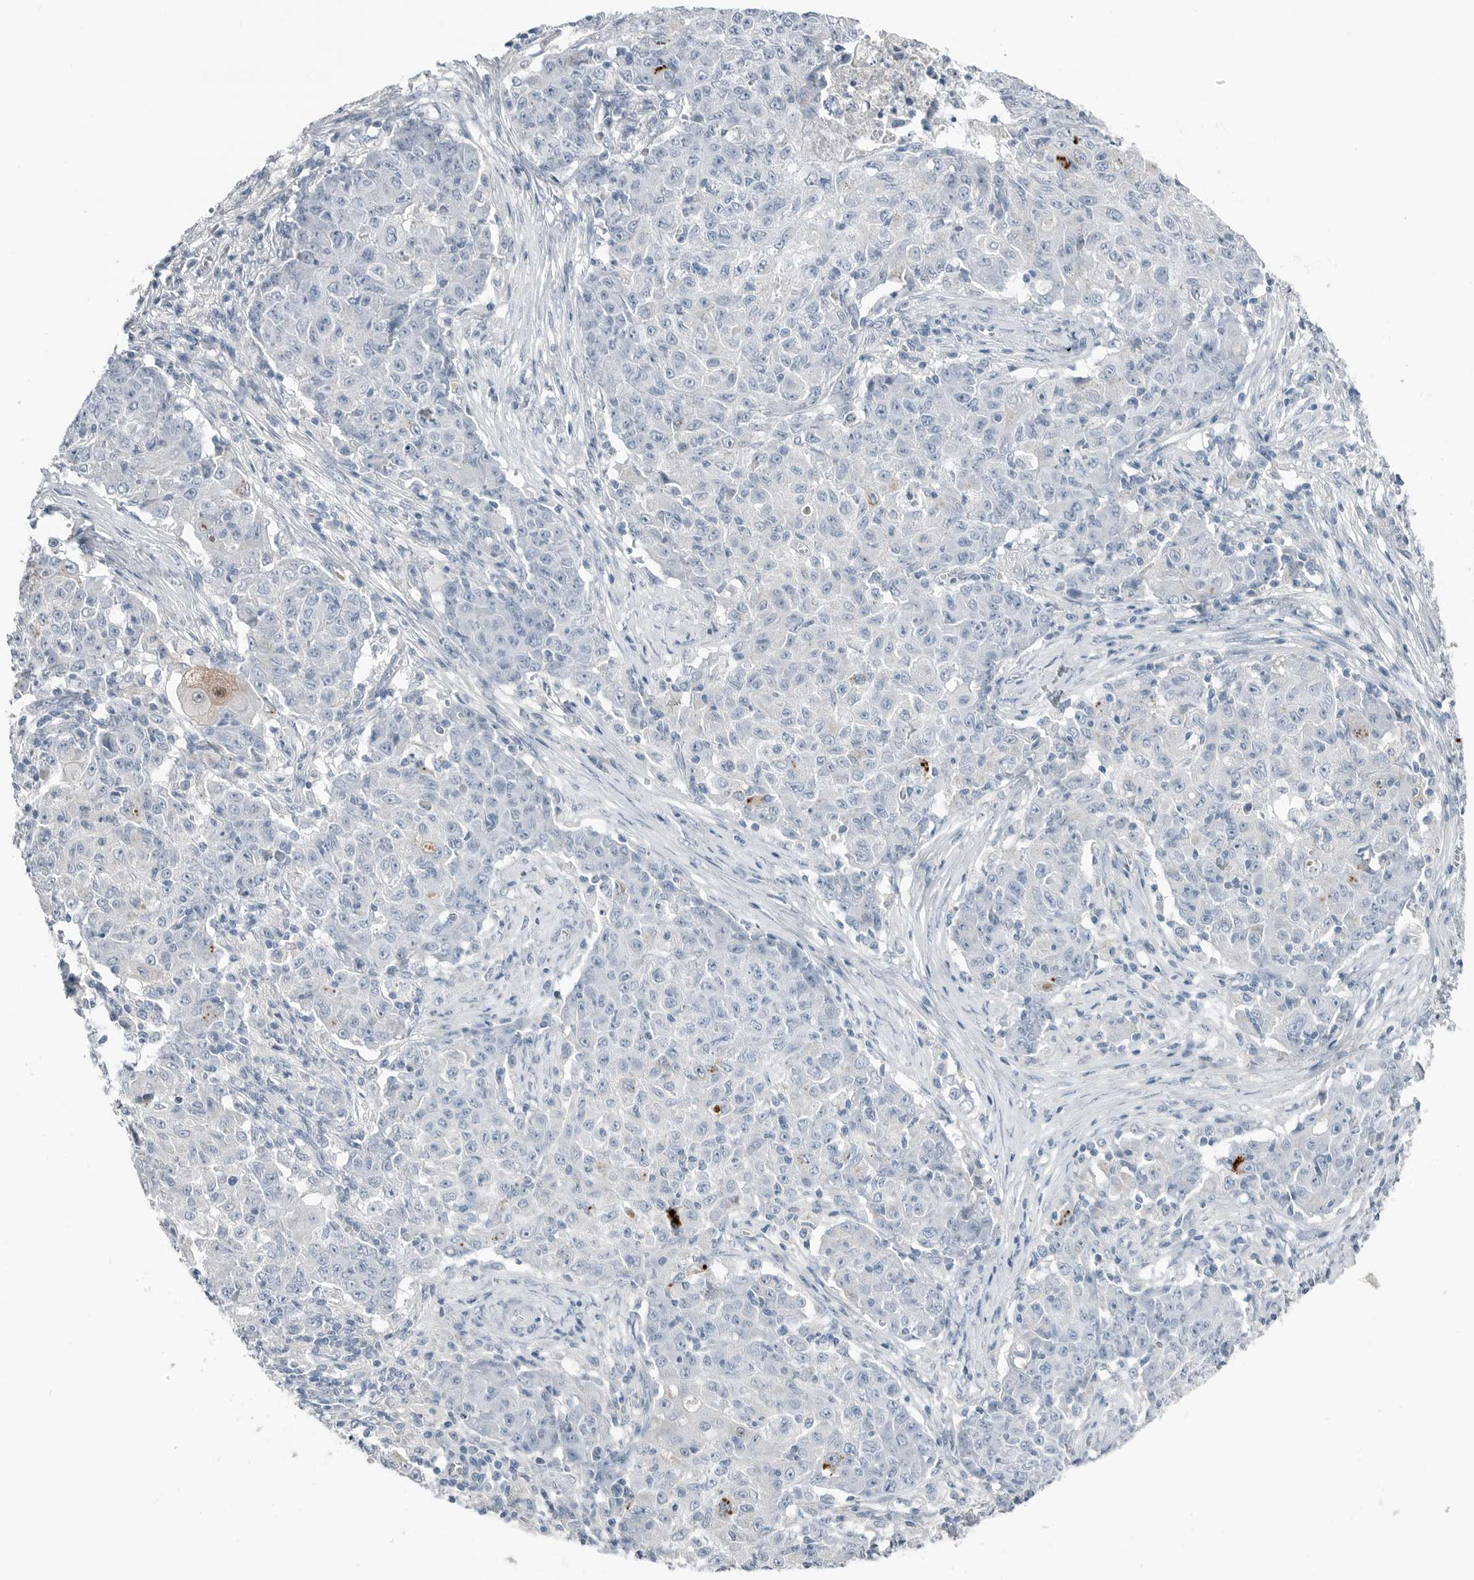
{"staining": {"intensity": "negative", "quantity": "none", "location": "none"}, "tissue": "ovarian cancer", "cell_type": "Tumor cells", "image_type": "cancer", "snomed": [{"axis": "morphology", "description": "Carcinoma, endometroid"}, {"axis": "topography", "description": "Ovary"}], "caption": "A micrograph of ovarian cancer (endometroid carcinoma) stained for a protein exhibits no brown staining in tumor cells.", "gene": "SERPINB7", "patient": {"sex": "female", "age": 42}}